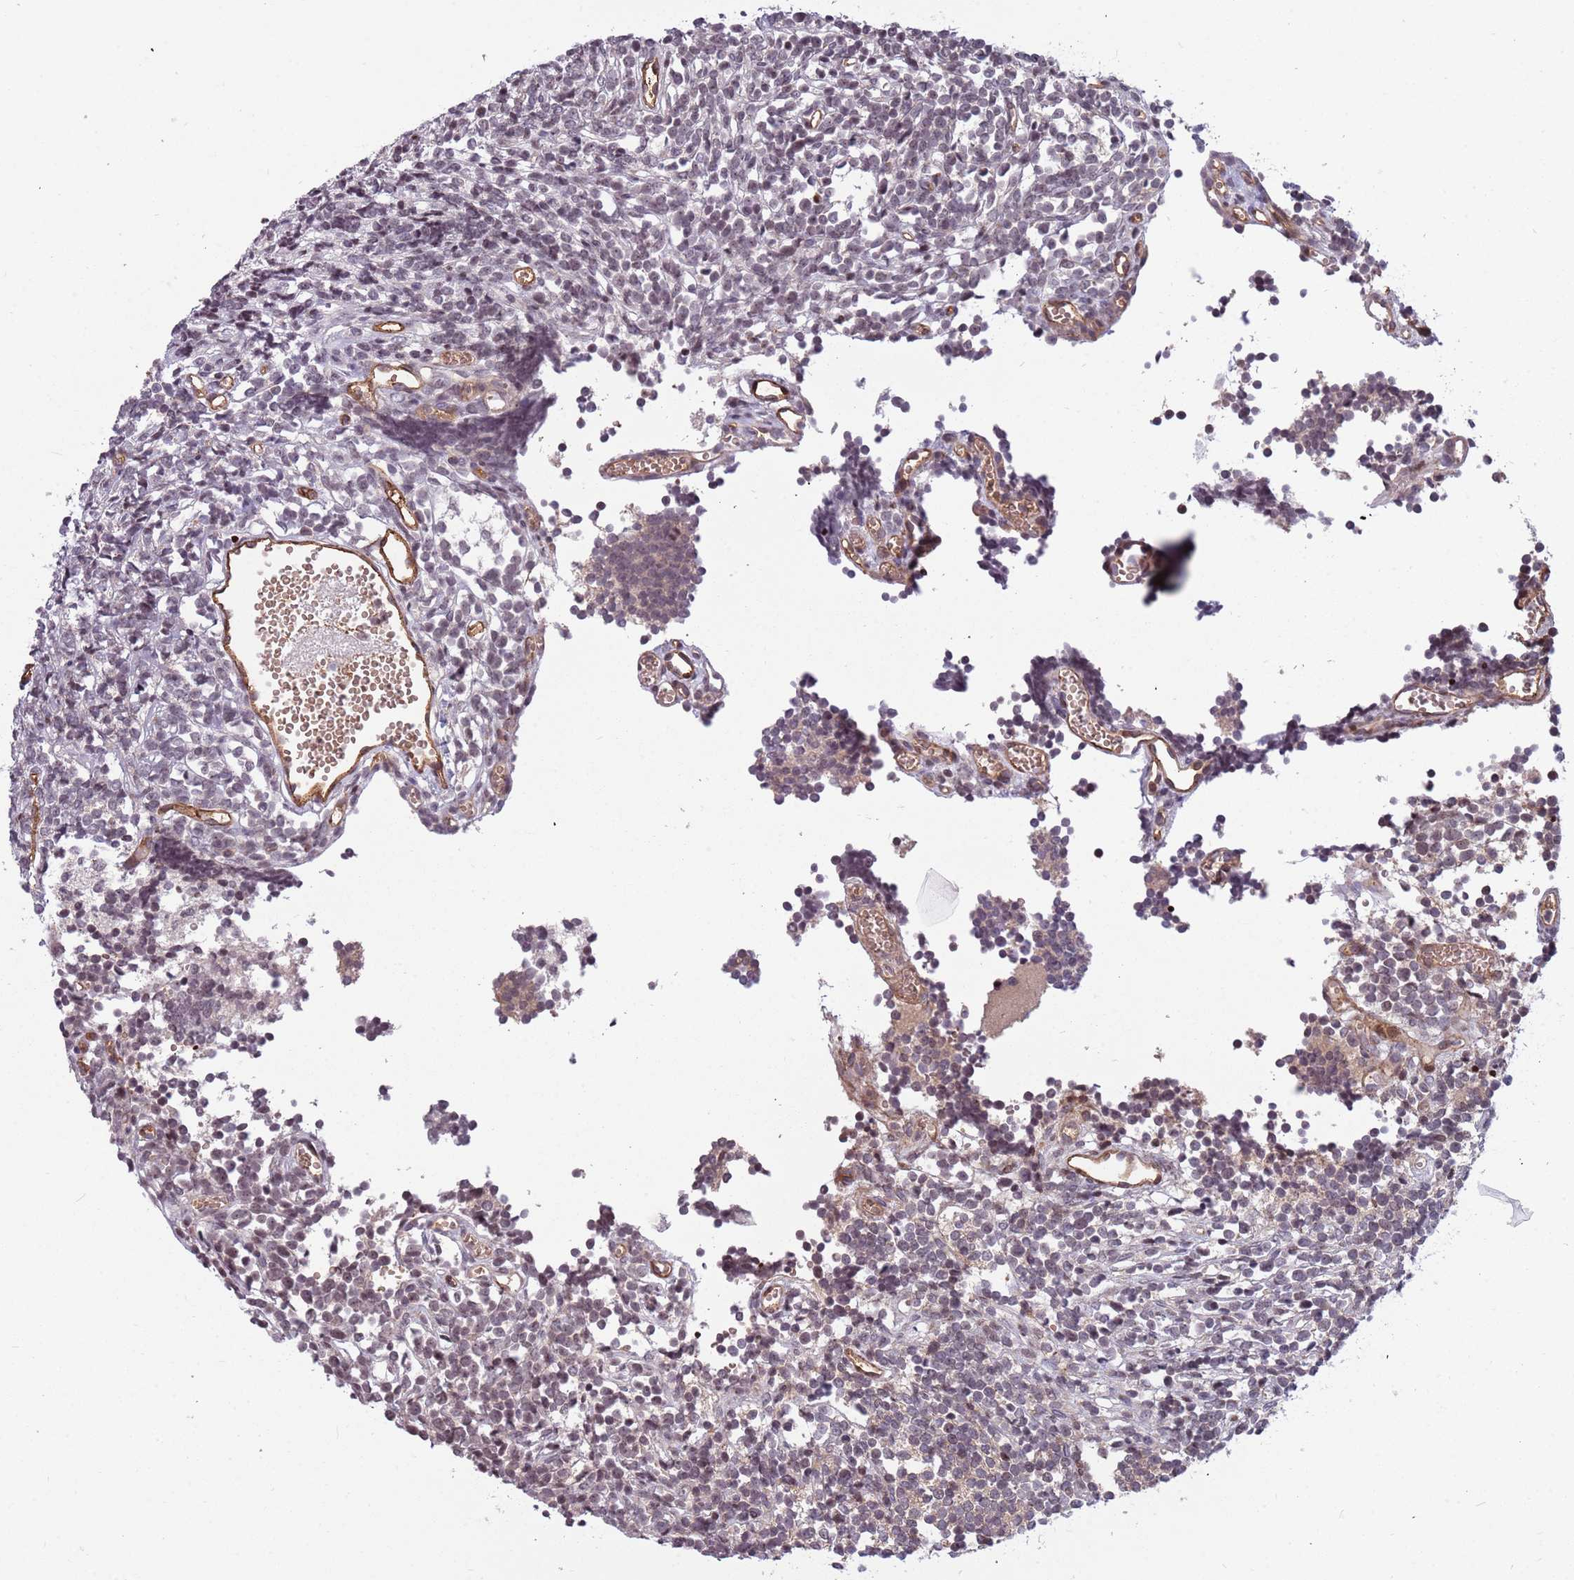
{"staining": {"intensity": "weak", "quantity": "<25%", "location": "nuclear"}, "tissue": "glioma", "cell_type": "Tumor cells", "image_type": "cancer", "snomed": [{"axis": "morphology", "description": "Glioma, malignant, Low grade"}, {"axis": "topography", "description": "Brain"}], "caption": "Immunohistochemical staining of human malignant low-grade glioma shows no significant expression in tumor cells.", "gene": "ARHGEF5", "patient": {"sex": "female", "age": 1}}